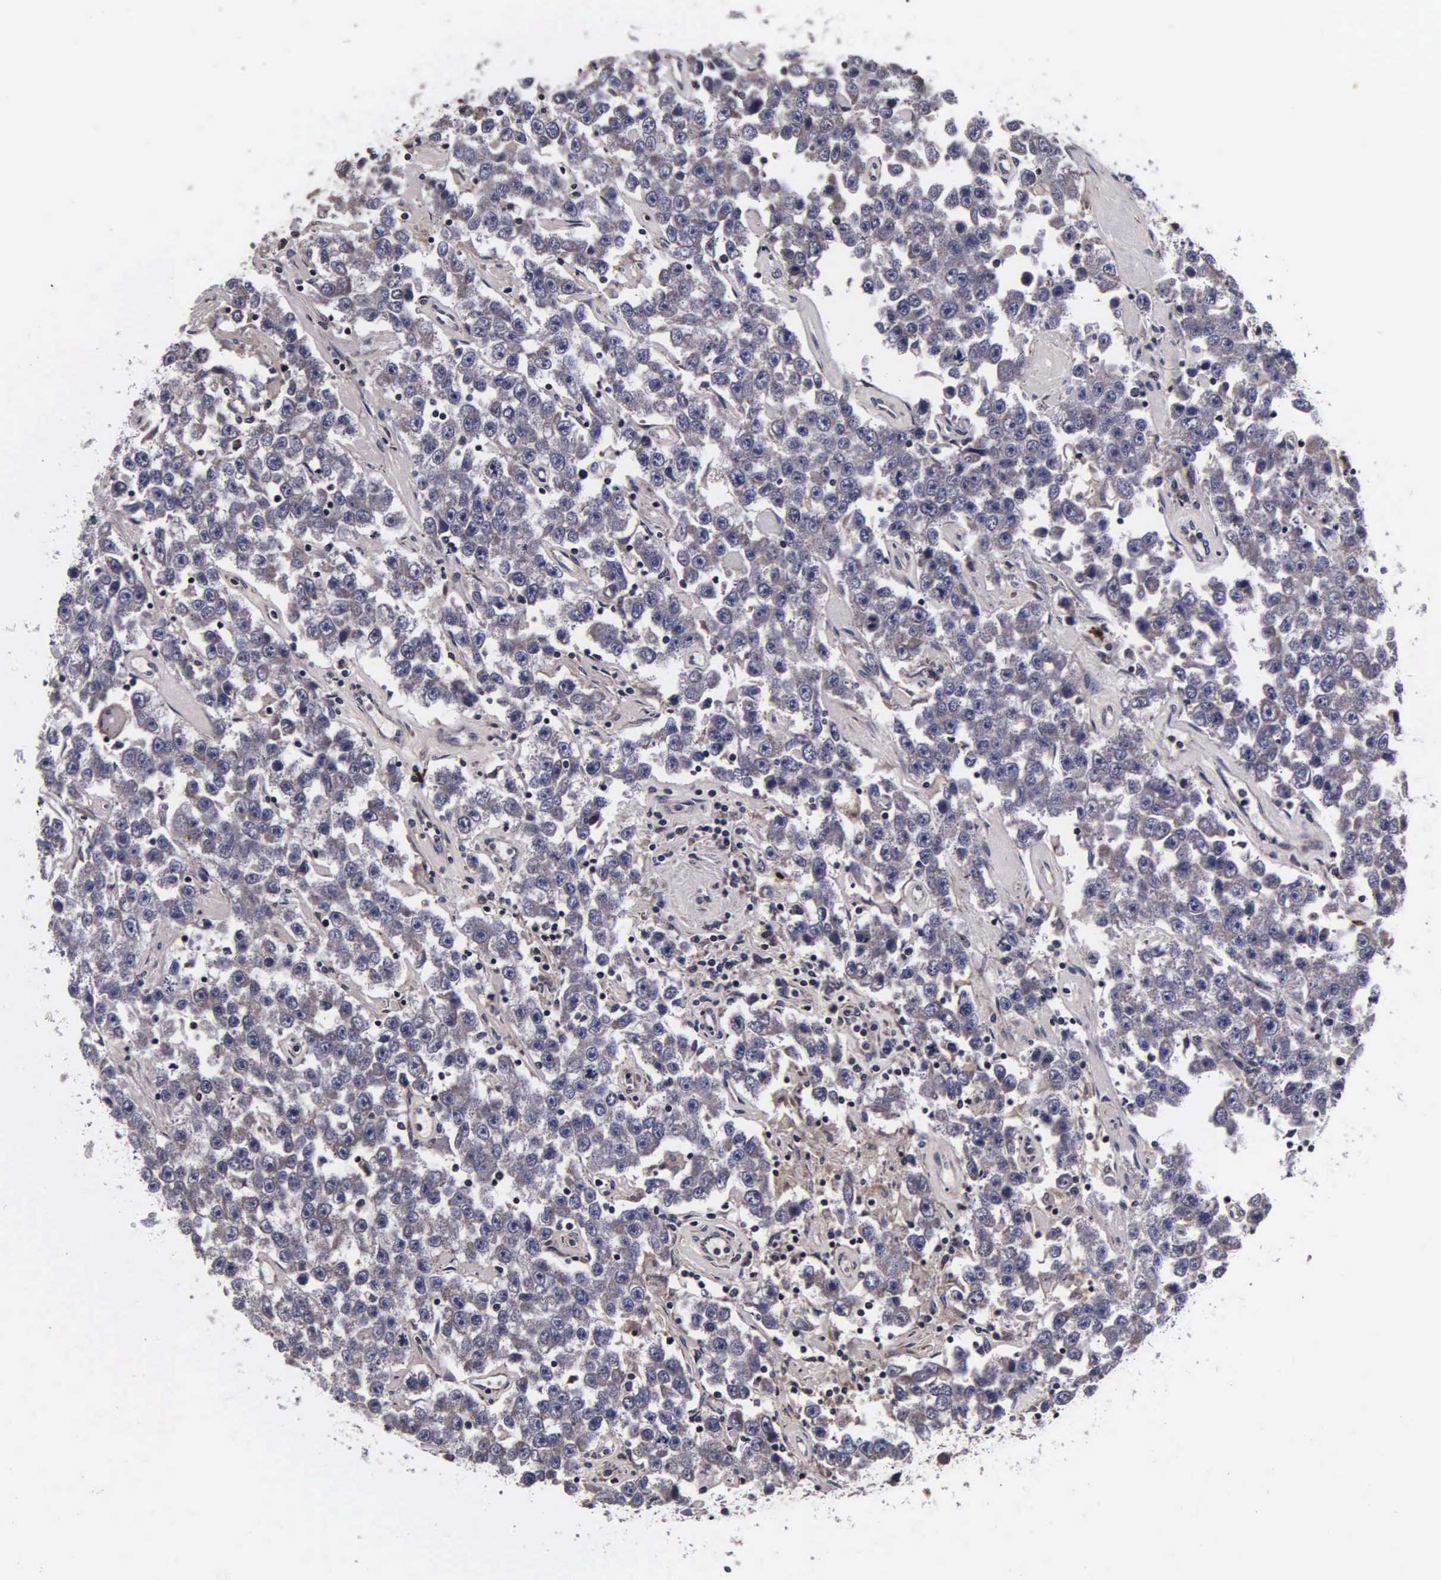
{"staining": {"intensity": "weak", "quantity": "25%-75%", "location": "cytoplasmic/membranous"}, "tissue": "testis cancer", "cell_type": "Tumor cells", "image_type": "cancer", "snomed": [{"axis": "morphology", "description": "Seminoma, NOS"}, {"axis": "topography", "description": "Testis"}], "caption": "Protein staining reveals weak cytoplasmic/membranous expression in approximately 25%-75% of tumor cells in seminoma (testis). Immunohistochemistry (ihc) stains the protein in brown and the nuclei are stained blue.", "gene": "PSMA3", "patient": {"sex": "male", "age": 52}}